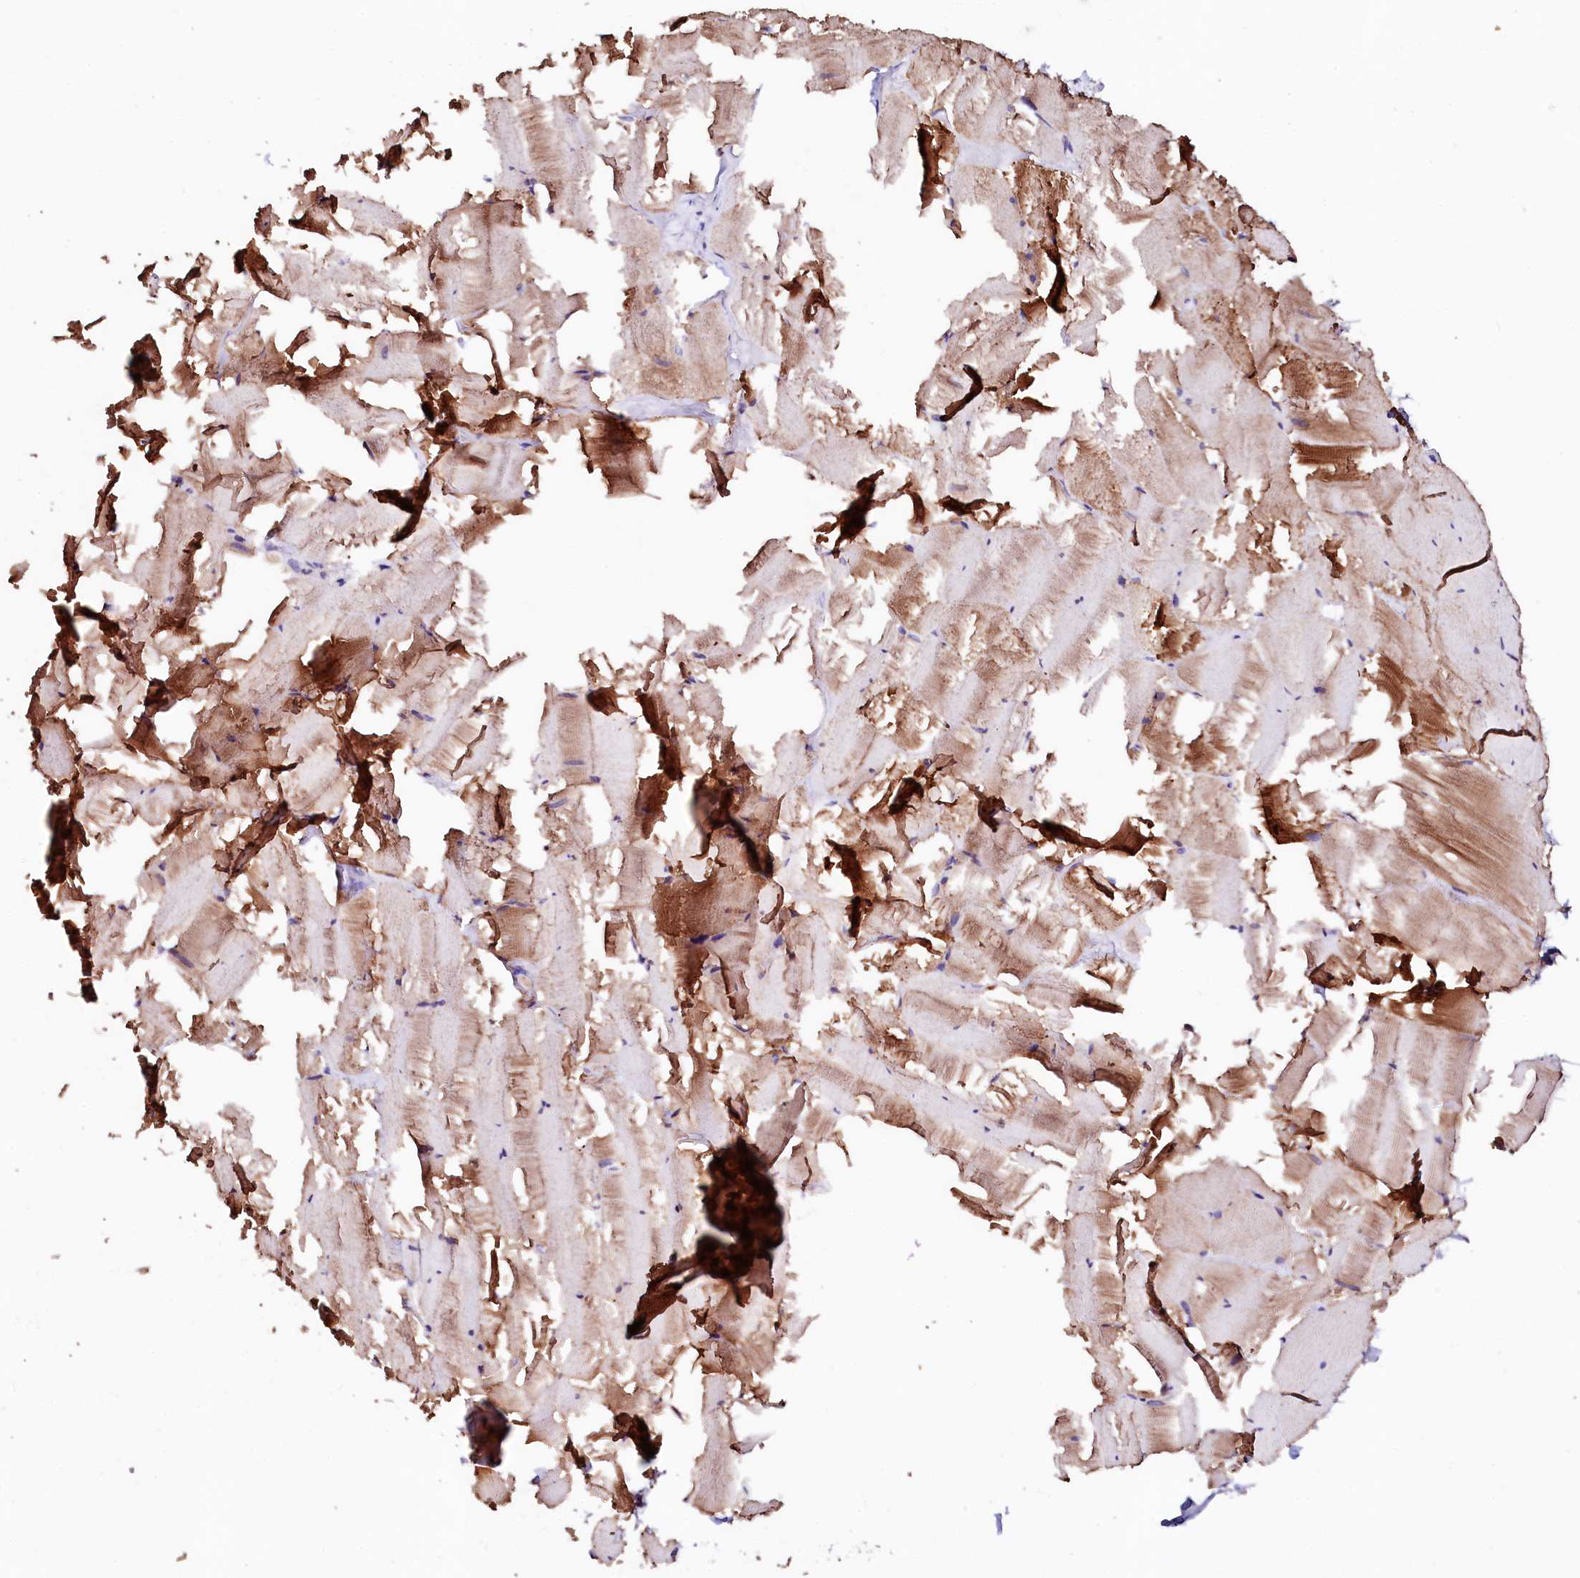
{"staining": {"intensity": "moderate", "quantity": "25%-75%", "location": "cytoplasmic/membranous"}, "tissue": "skeletal muscle", "cell_type": "Myocytes", "image_type": "normal", "snomed": [{"axis": "morphology", "description": "Normal tissue, NOS"}, {"axis": "topography", "description": "Skeletal muscle"}], "caption": "Brown immunohistochemical staining in benign human skeletal muscle reveals moderate cytoplasmic/membranous expression in about 25%-75% of myocytes.", "gene": "ST3GAL1", "patient": {"sex": "male", "age": 62}}